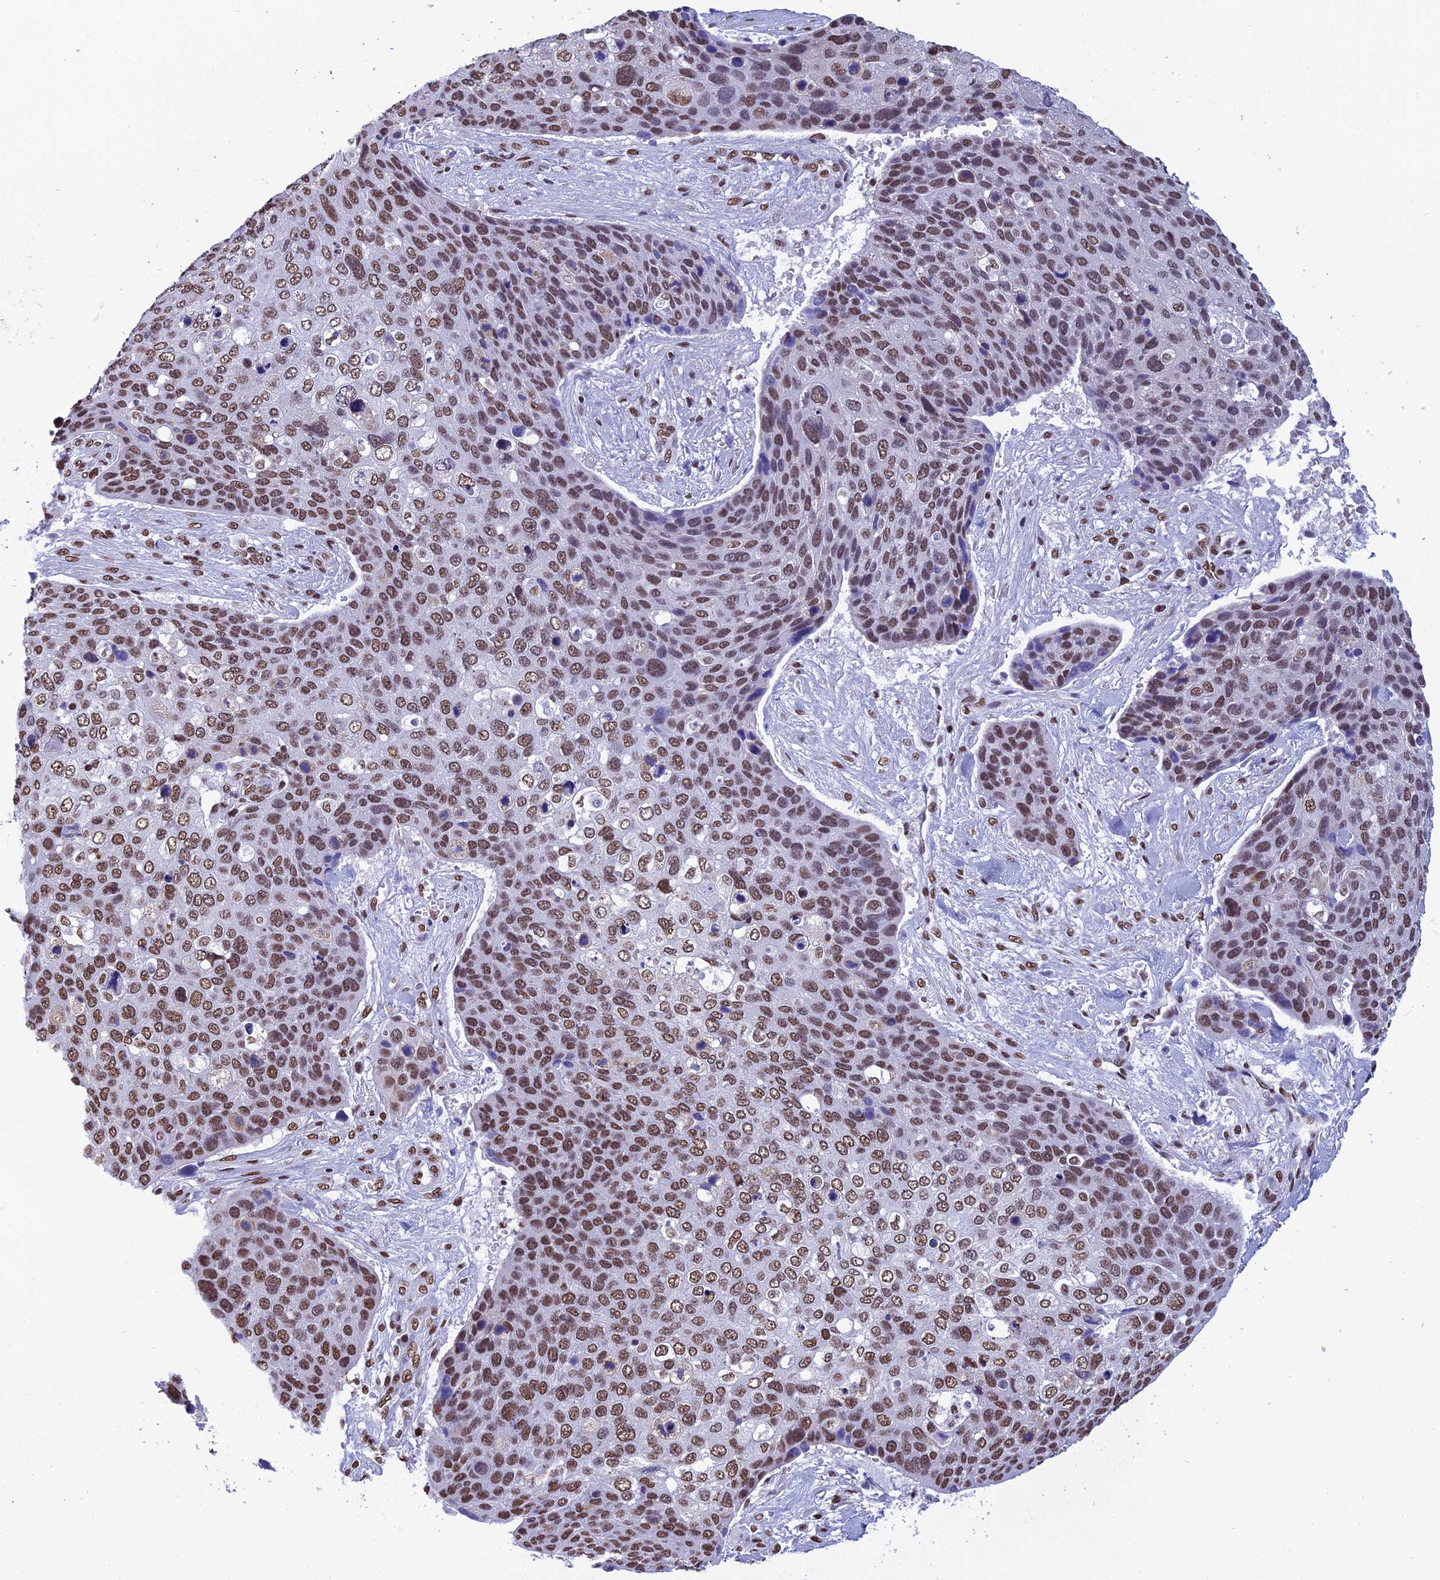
{"staining": {"intensity": "moderate", "quantity": ">75%", "location": "nuclear"}, "tissue": "skin cancer", "cell_type": "Tumor cells", "image_type": "cancer", "snomed": [{"axis": "morphology", "description": "Basal cell carcinoma"}, {"axis": "topography", "description": "Skin"}], "caption": "Protein staining displays moderate nuclear positivity in approximately >75% of tumor cells in skin basal cell carcinoma.", "gene": "PRAMEF12", "patient": {"sex": "female", "age": 74}}